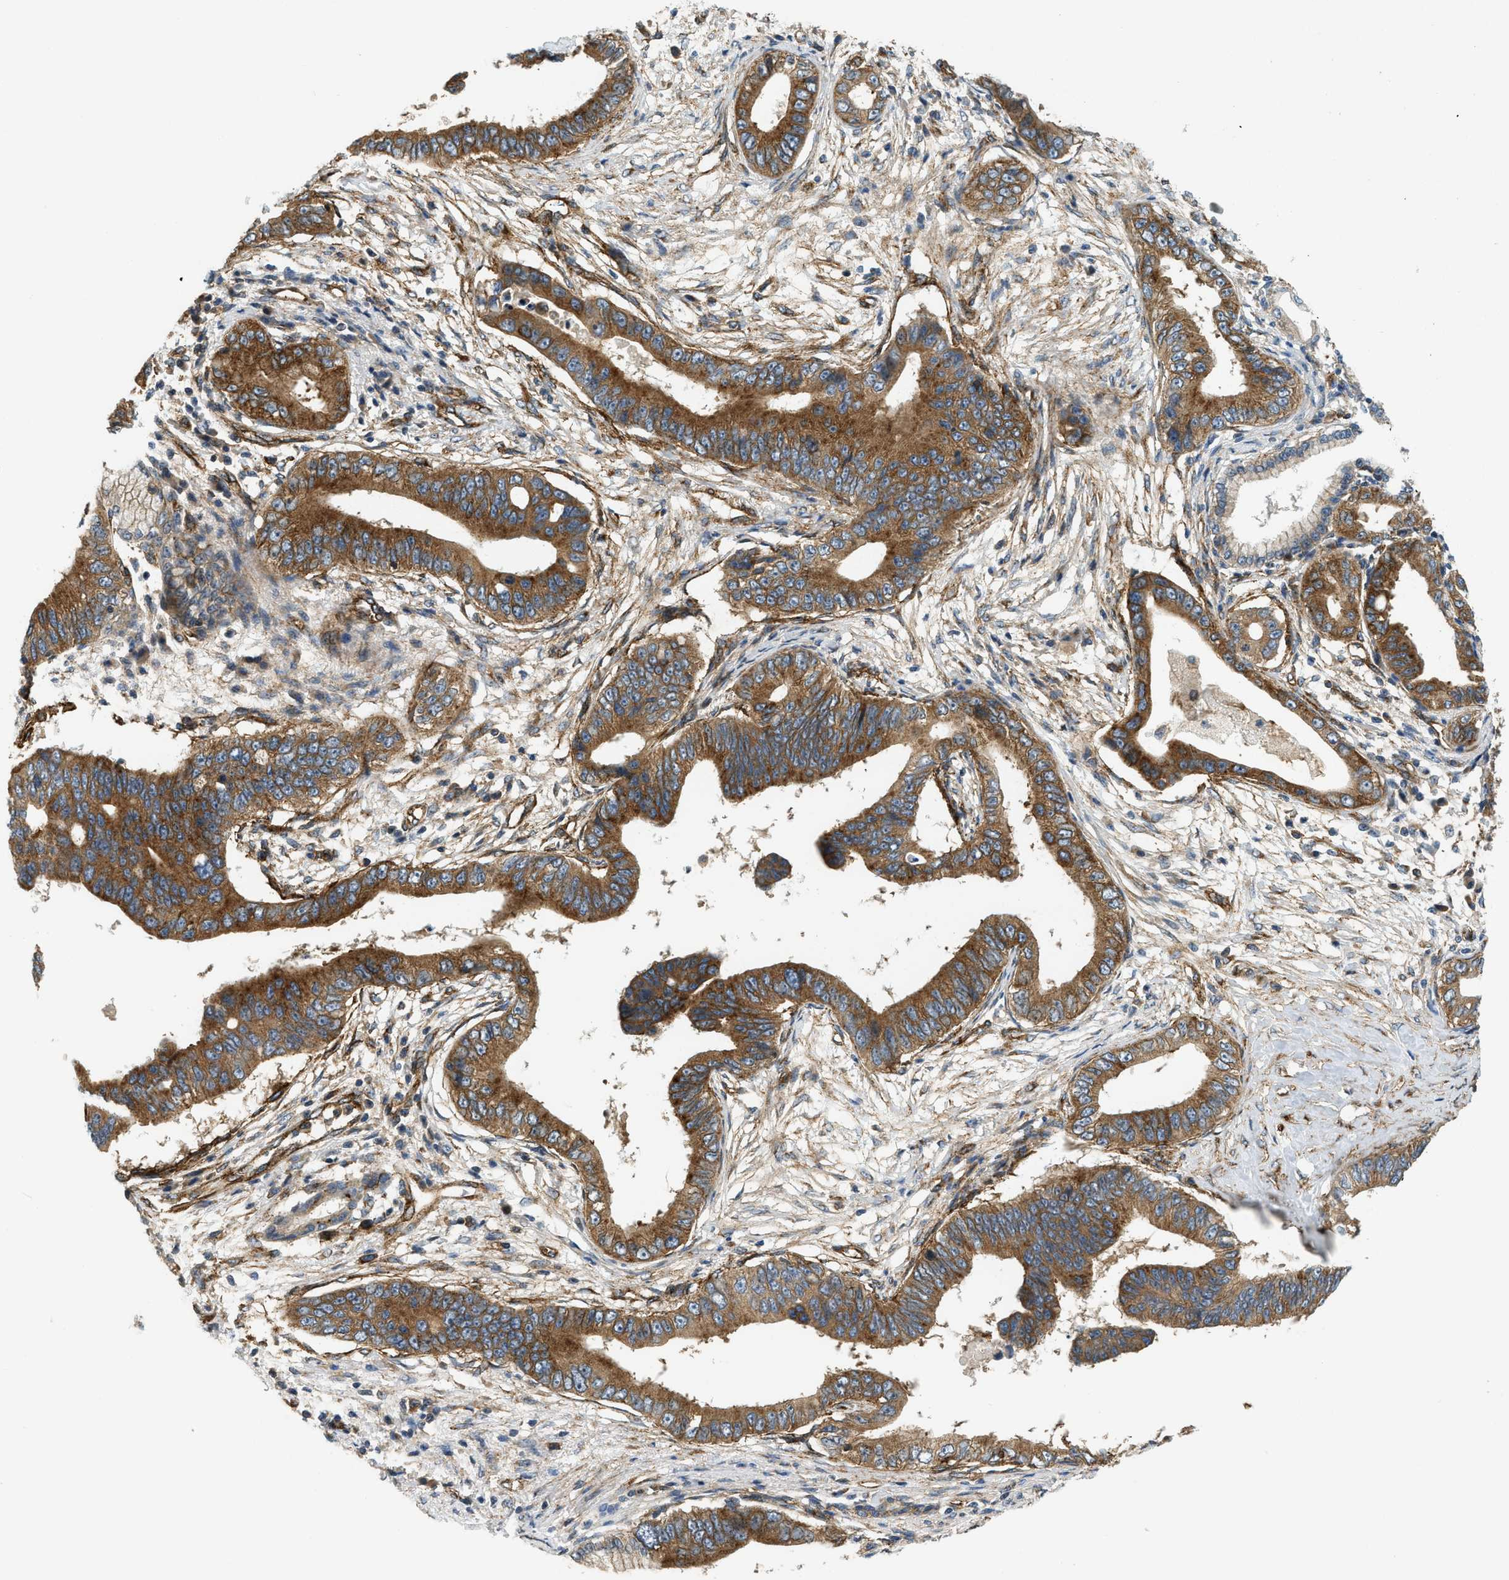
{"staining": {"intensity": "strong", "quantity": ">75%", "location": "cytoplasmic/membranous"}, "tissue": "pancreatic cancer", "cell_type": "Tumor cells", "image_type": "cancer", "snomed": [{"axis": "morphology", "description": "Adenocarcinoma, NOS"}, {"axis": "topography", "description": "Pancreas"}], "caption": "High-power microscopy captured an immunohistochemistry histopathology image of pancreatic cancer, revealing strong cytoplasmic/membranous positivity in about >75% of tumor cells. The staining was performed using DAB (3,3'-diaminobenzidine) to visualize the protein expression in brown, while the nuclei were stained in blue with hematoxylin (Magnification: 20x).", "gene": "HIP1", "patient": {"sex": "male", "age": 77}}